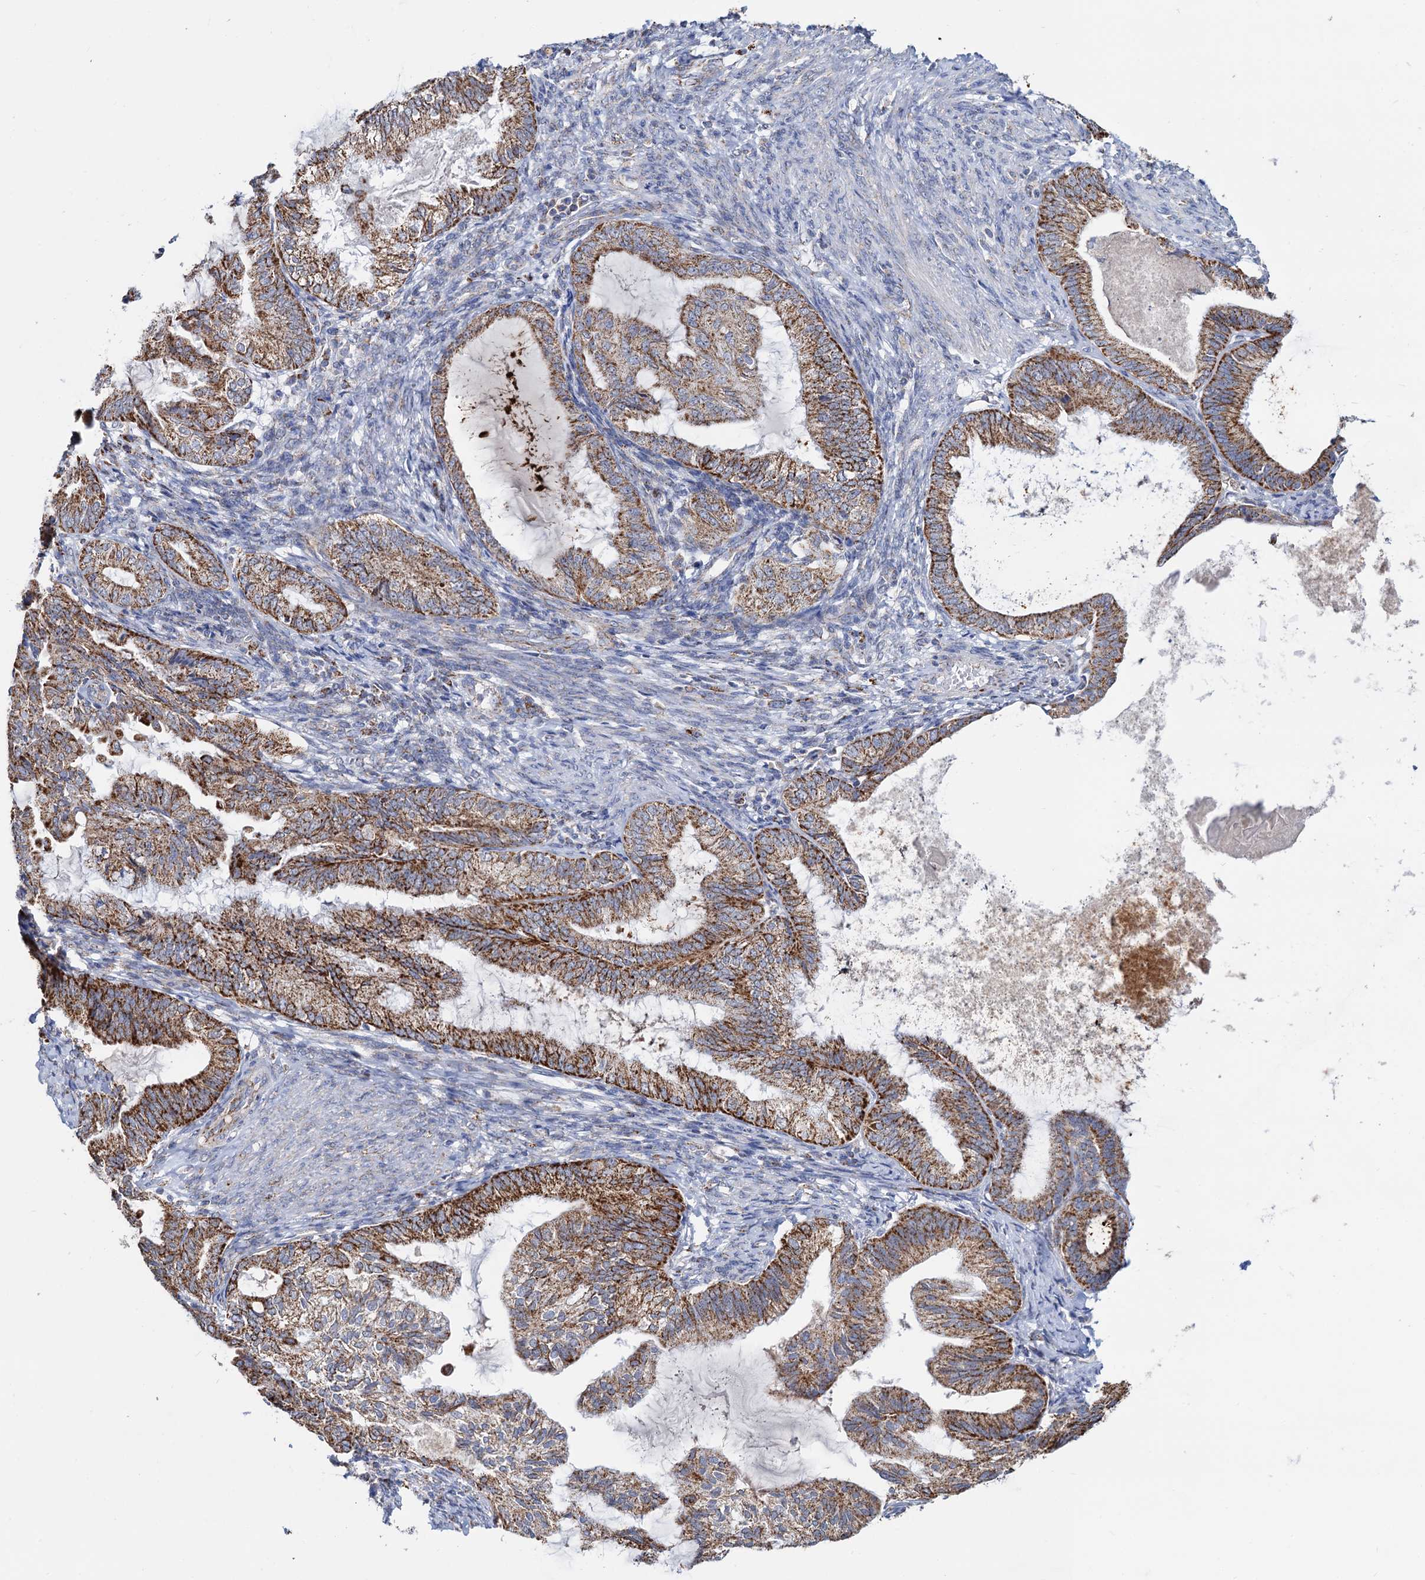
{"staining": {"intensity": "strong", "quantity": ">75%", "location": "cytoplasmic/membranous"}, "tissue": "endometrial cancer", "cell_type": "Tumor cells", "image_type": "cancer", "snomed": [{"axis": "morphology", "description": "Adenocarcinoma, NOS"}, {"axis": "topography", "description": "Endometrium"}], "caption": "Brown immunohistochemical staining in adenocarcinoma (endometrial) demonstrates strong cytoplasmic/membranous positivity in about >75% of tumor cells.", "gene": "C2CD3", "patient": {"sex": "female", "age": 86}}